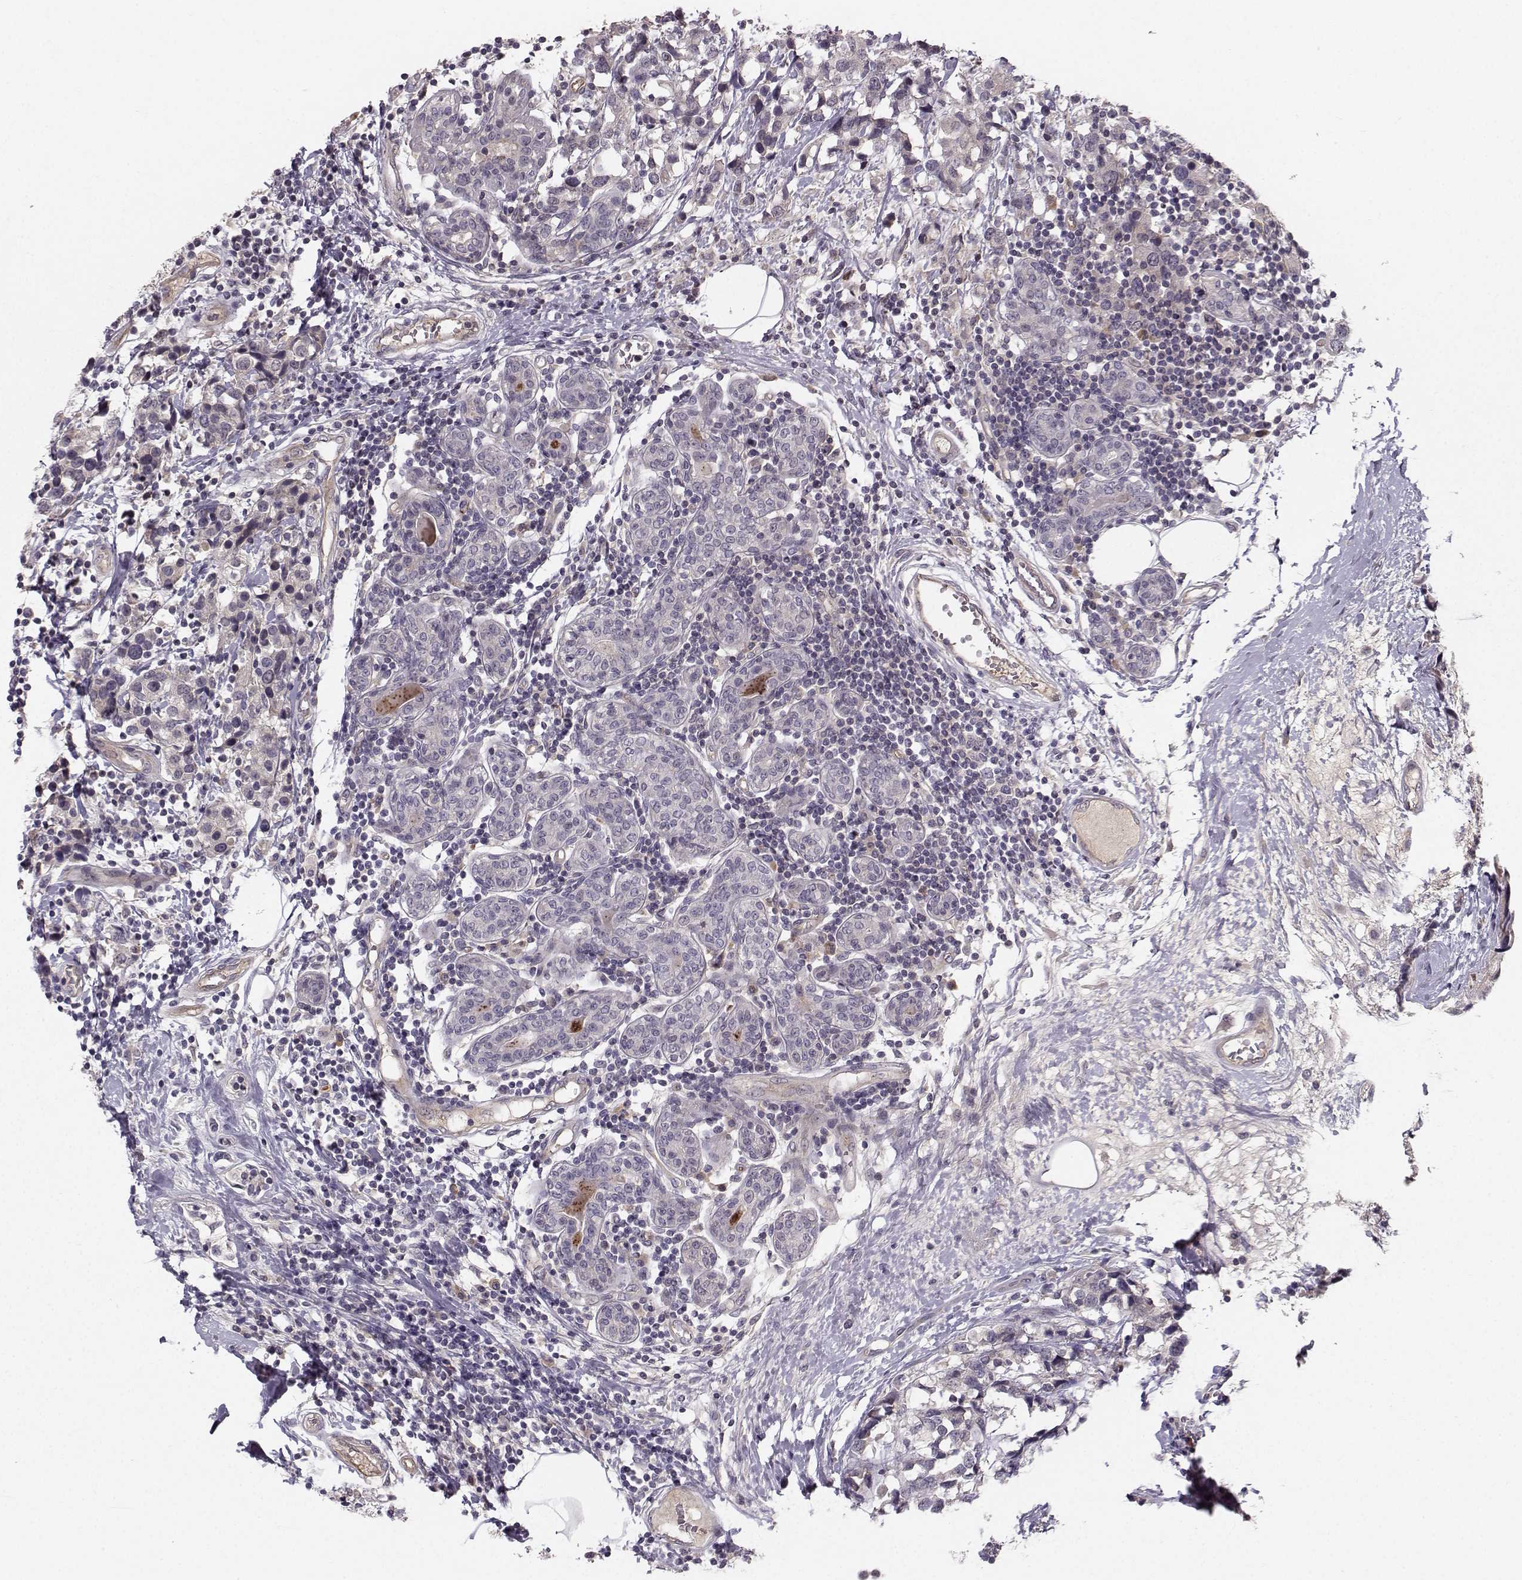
{"staining": {"intensity": "negative", "quantity": "none", "location": "none"}, "tissue": "breast cancer", "cell_type": "Tumor cells", "image_type": "cancer", "snomed": [{"axis": "morphology", "description": "Lobular carcinoma"}, {"axis": "topography", "description": "Breast"}], "caption": "High power microscopy micrograph of an immunohistochemistry histopathology image of lobular carcinoma (breast), revealing no significant staining in tumor cells. Brightfield microscopy of IHC stained with DAB (3,3'-diaminobenzidine) (brown) and hematoxylin (blue), captured at high magnification.", "gene": "OPRD1", "patient": {"sex": "female", "age": 59}}